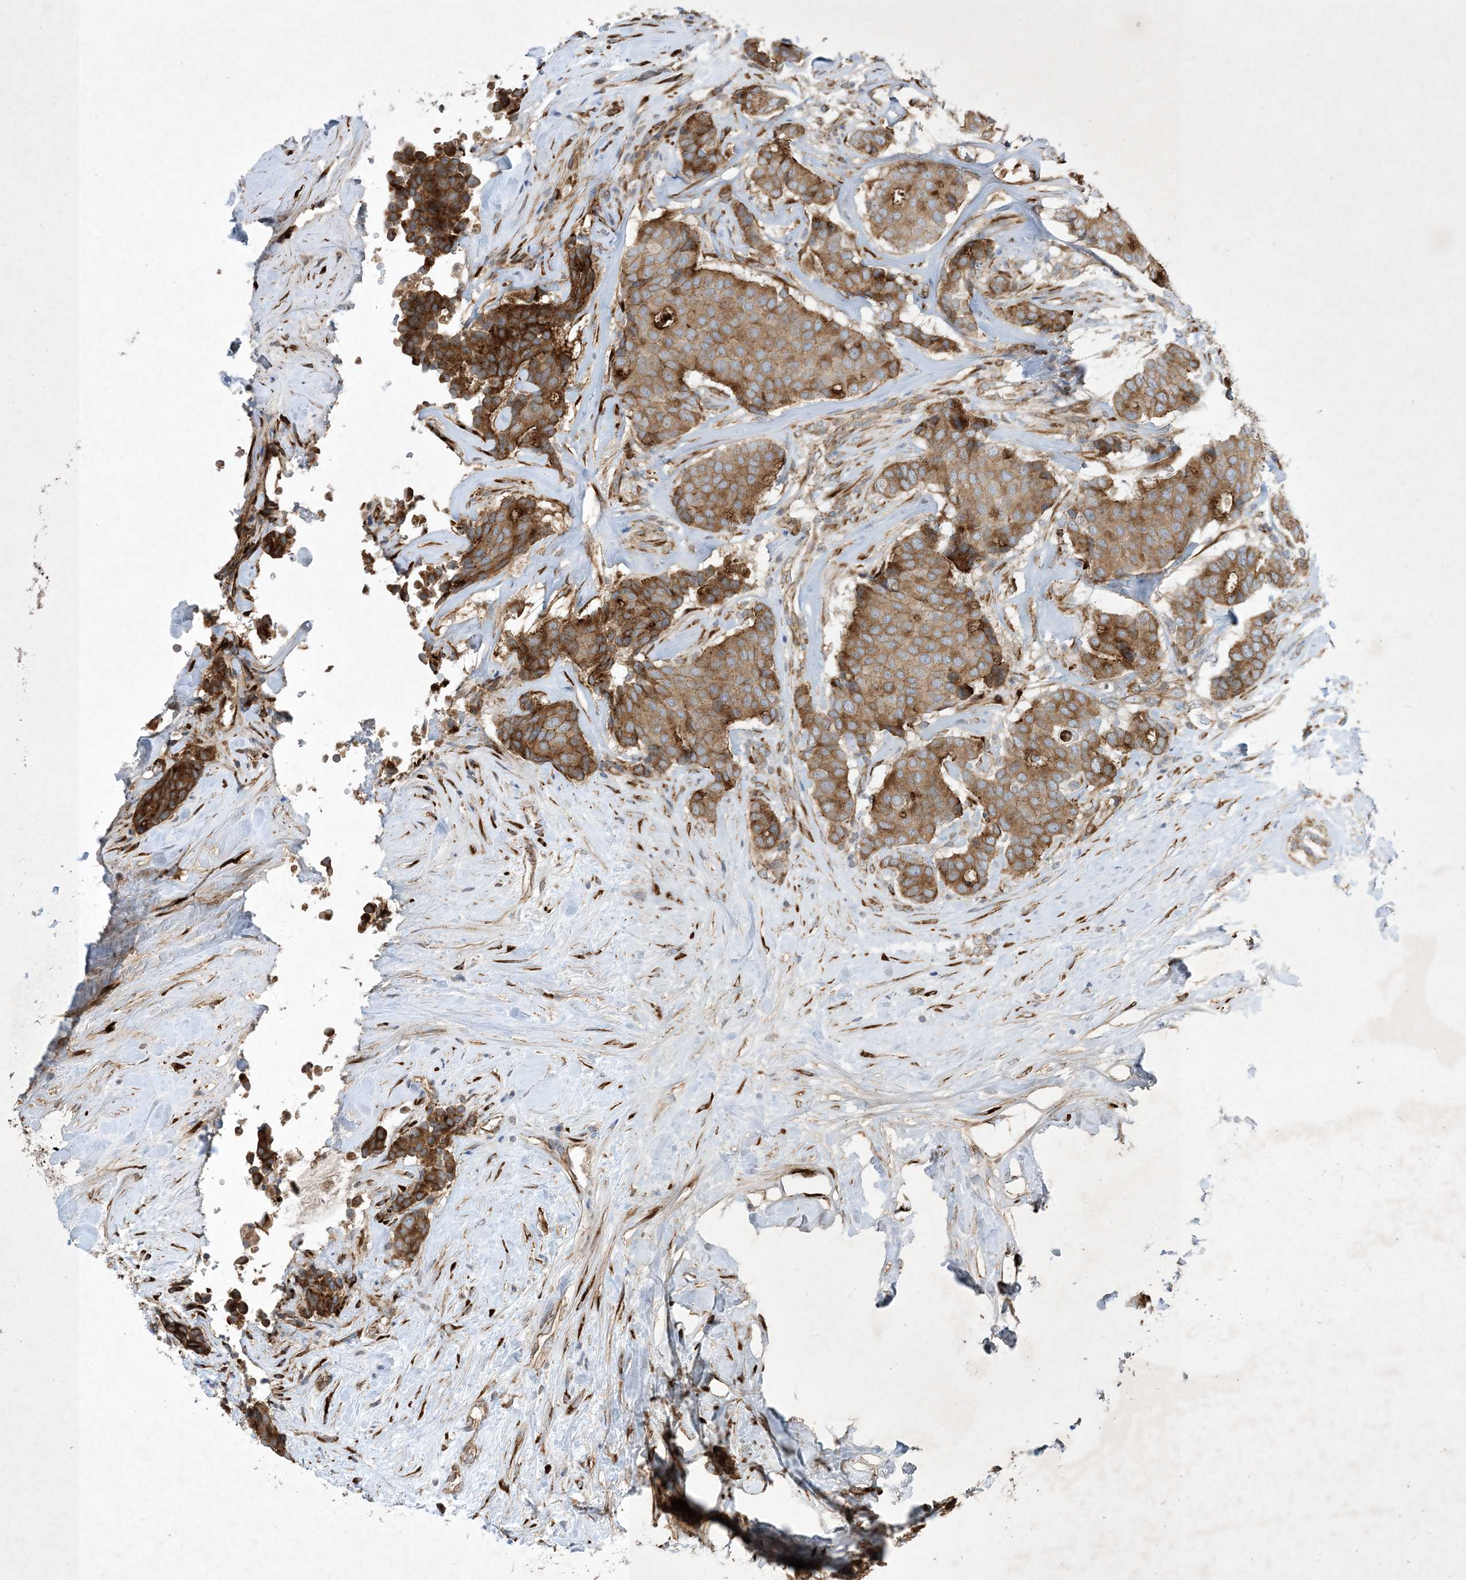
{"staining": {"intensity": "moderate", "quantity": ">75%", "location": "cytoplasmic/membranous"}, "tissue": "breast cancer", "cell_type": "Tumor cells", "image_type": "cancer", "snomed": [{"axis": "morphology", "description": "Duct carcinoma"}, {"axis": "topography", "description": "Breast"}], "caption": "Tumor cells display moderate cytoplasmic/membranous positivity in approximately >75% of cells in breast cancer (invasive ductal carcinoma). (DAB IHC with brightfield microscopy, high magnification).", "gene": "OTOP1", "patient": {"sex": "female", "age": 75}}